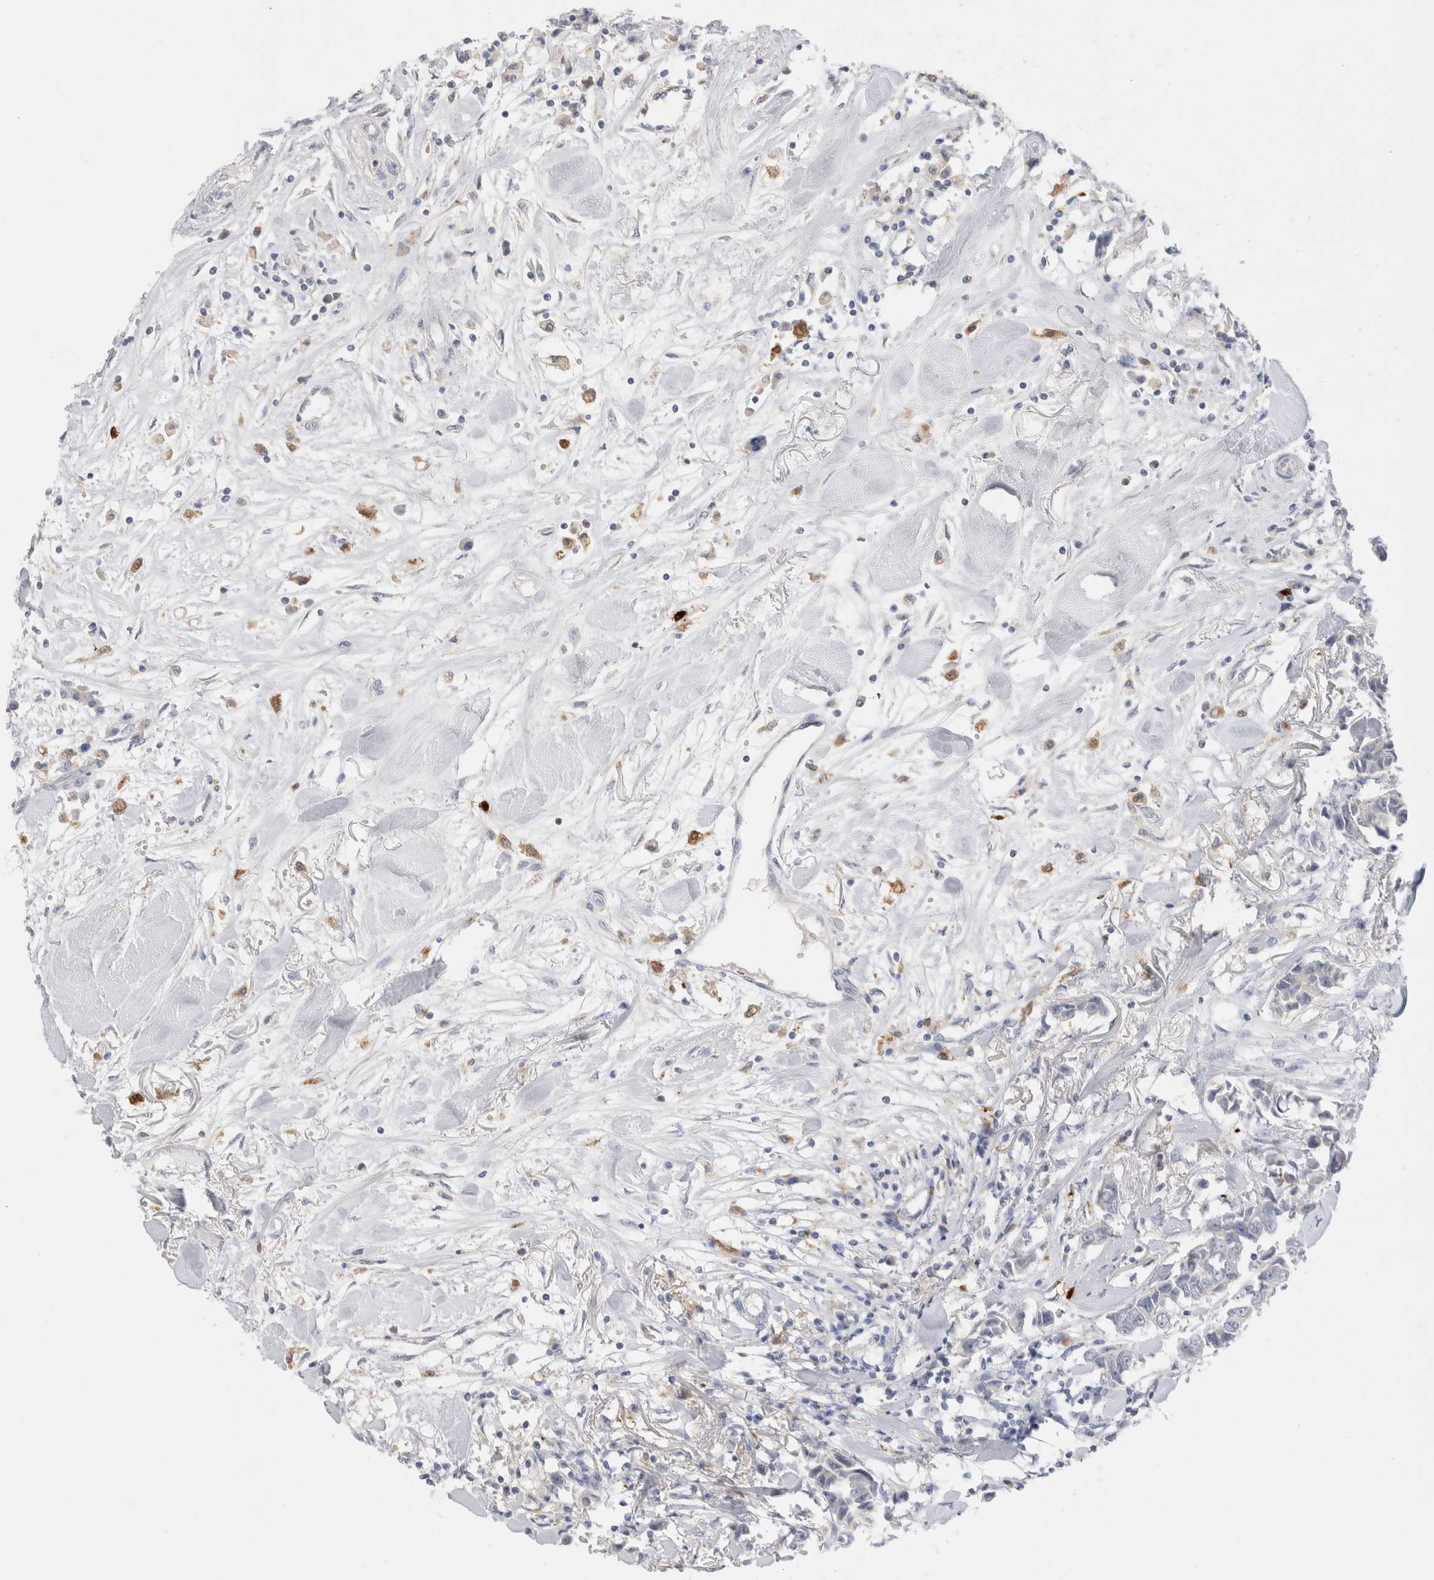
{"staining": {"intensity": "negative", "quantity": "none", "location": "none"}, "tissue": "breast cancer", "cell_type": "Tumor cells", "image_type": "cancer", "snomed": [{"axis": "morphology", "description": "Duct carcinoma"}, {"axis": "topography", "description": "Breast"}], "caption": "Tumor cells are negative for protein expression in human breast cancer.", "gene": "HPGDS", "patient": {"sex": "female", "age": 80}}